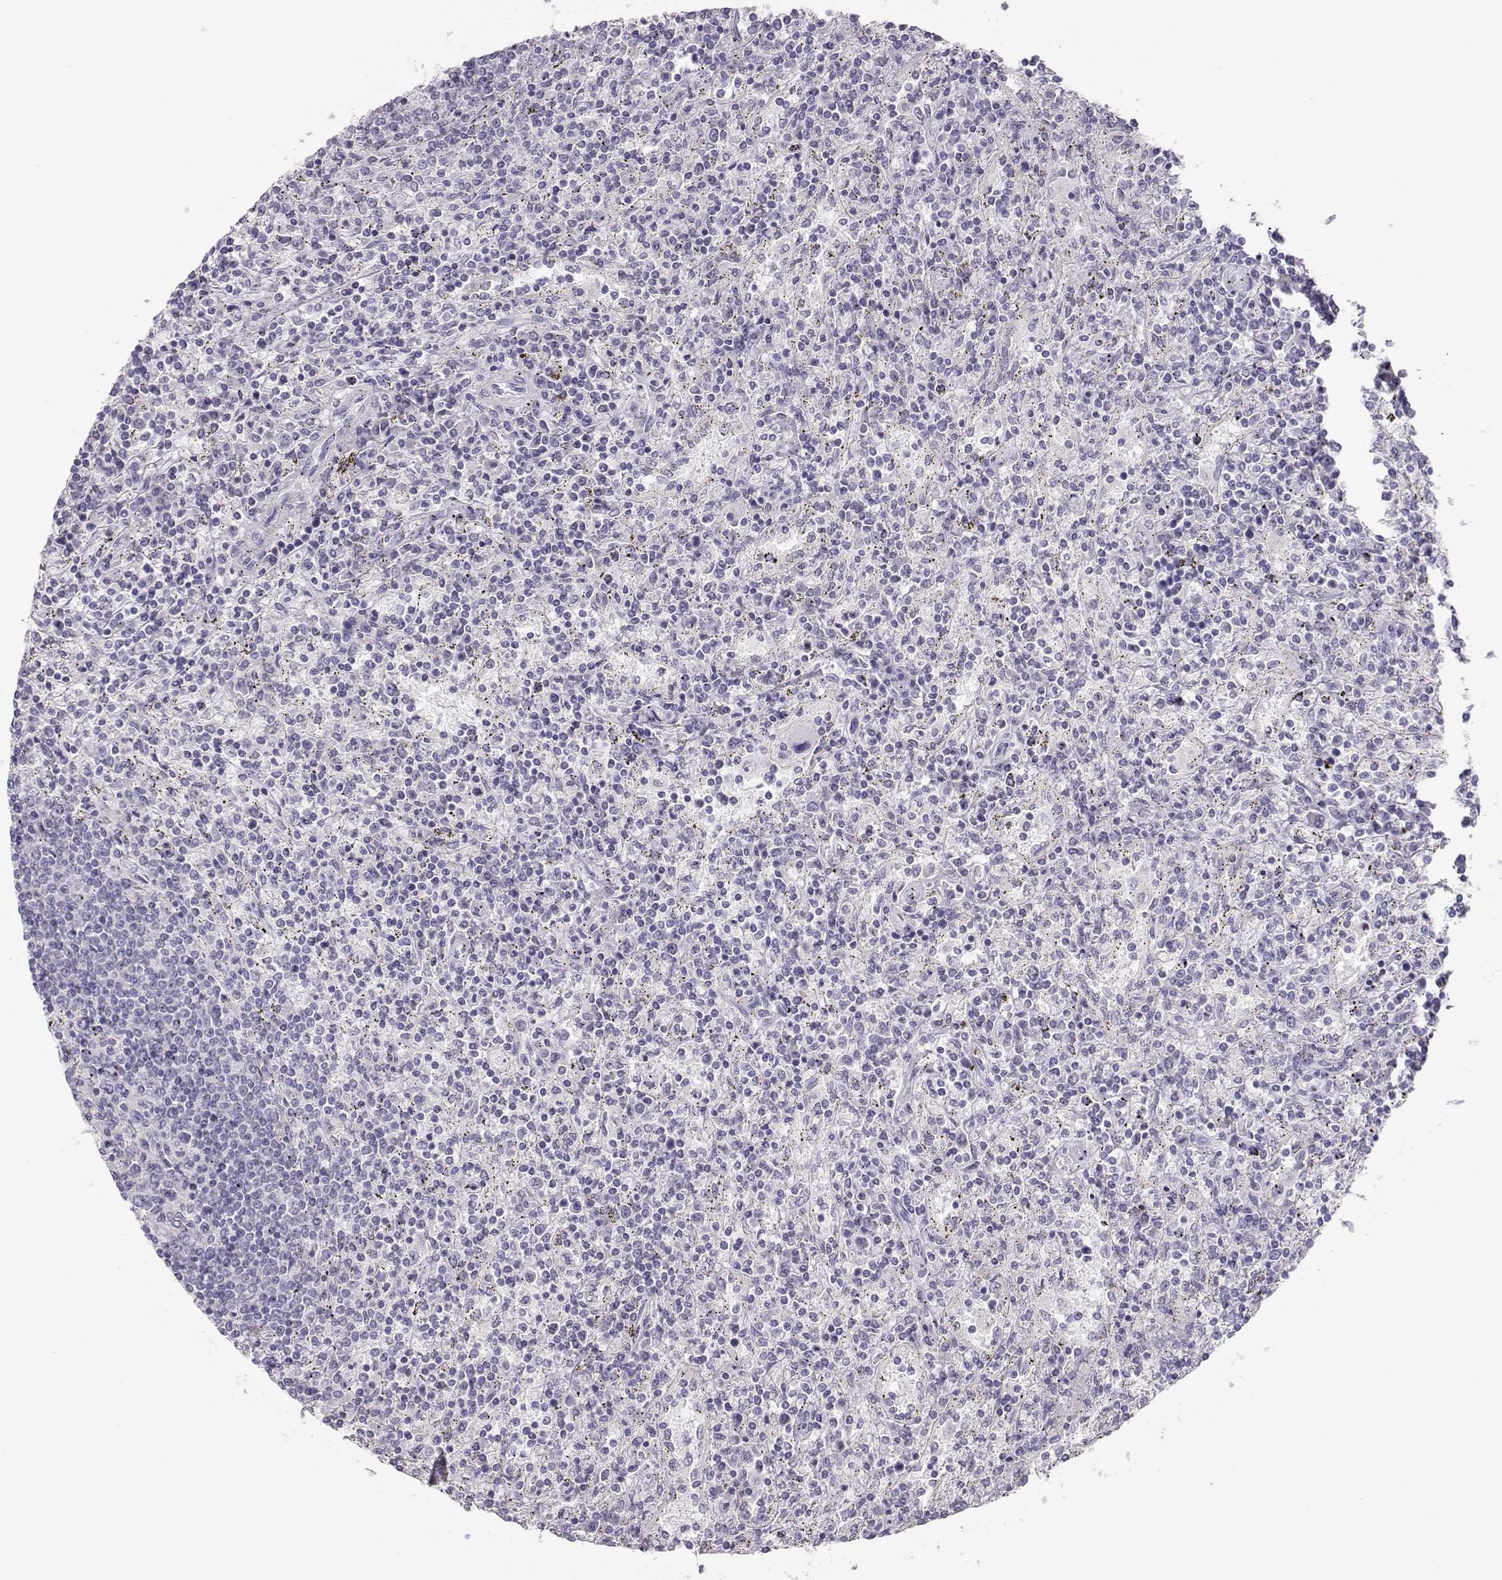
{"staining": {"intensity": "negative", "quantity": "none", "location": "none"}, "tissue": "lymphoma", "cell_type": "Tumor cells", "image_type": "cancer", "snomed": [{"axis": "morphology", "description": "Malignant lymphoma, non-Hodgkin's type, Low grade"}, {"axis": "topography", "description": "Spleen"}], "caption": "Lymphoma was stained to show a protein in brown. There is no significant positivity in tumor cells. Nuclei are stained in blue.", "gene": "LEPR", "patient": {"sex": "male", "age": 62}}